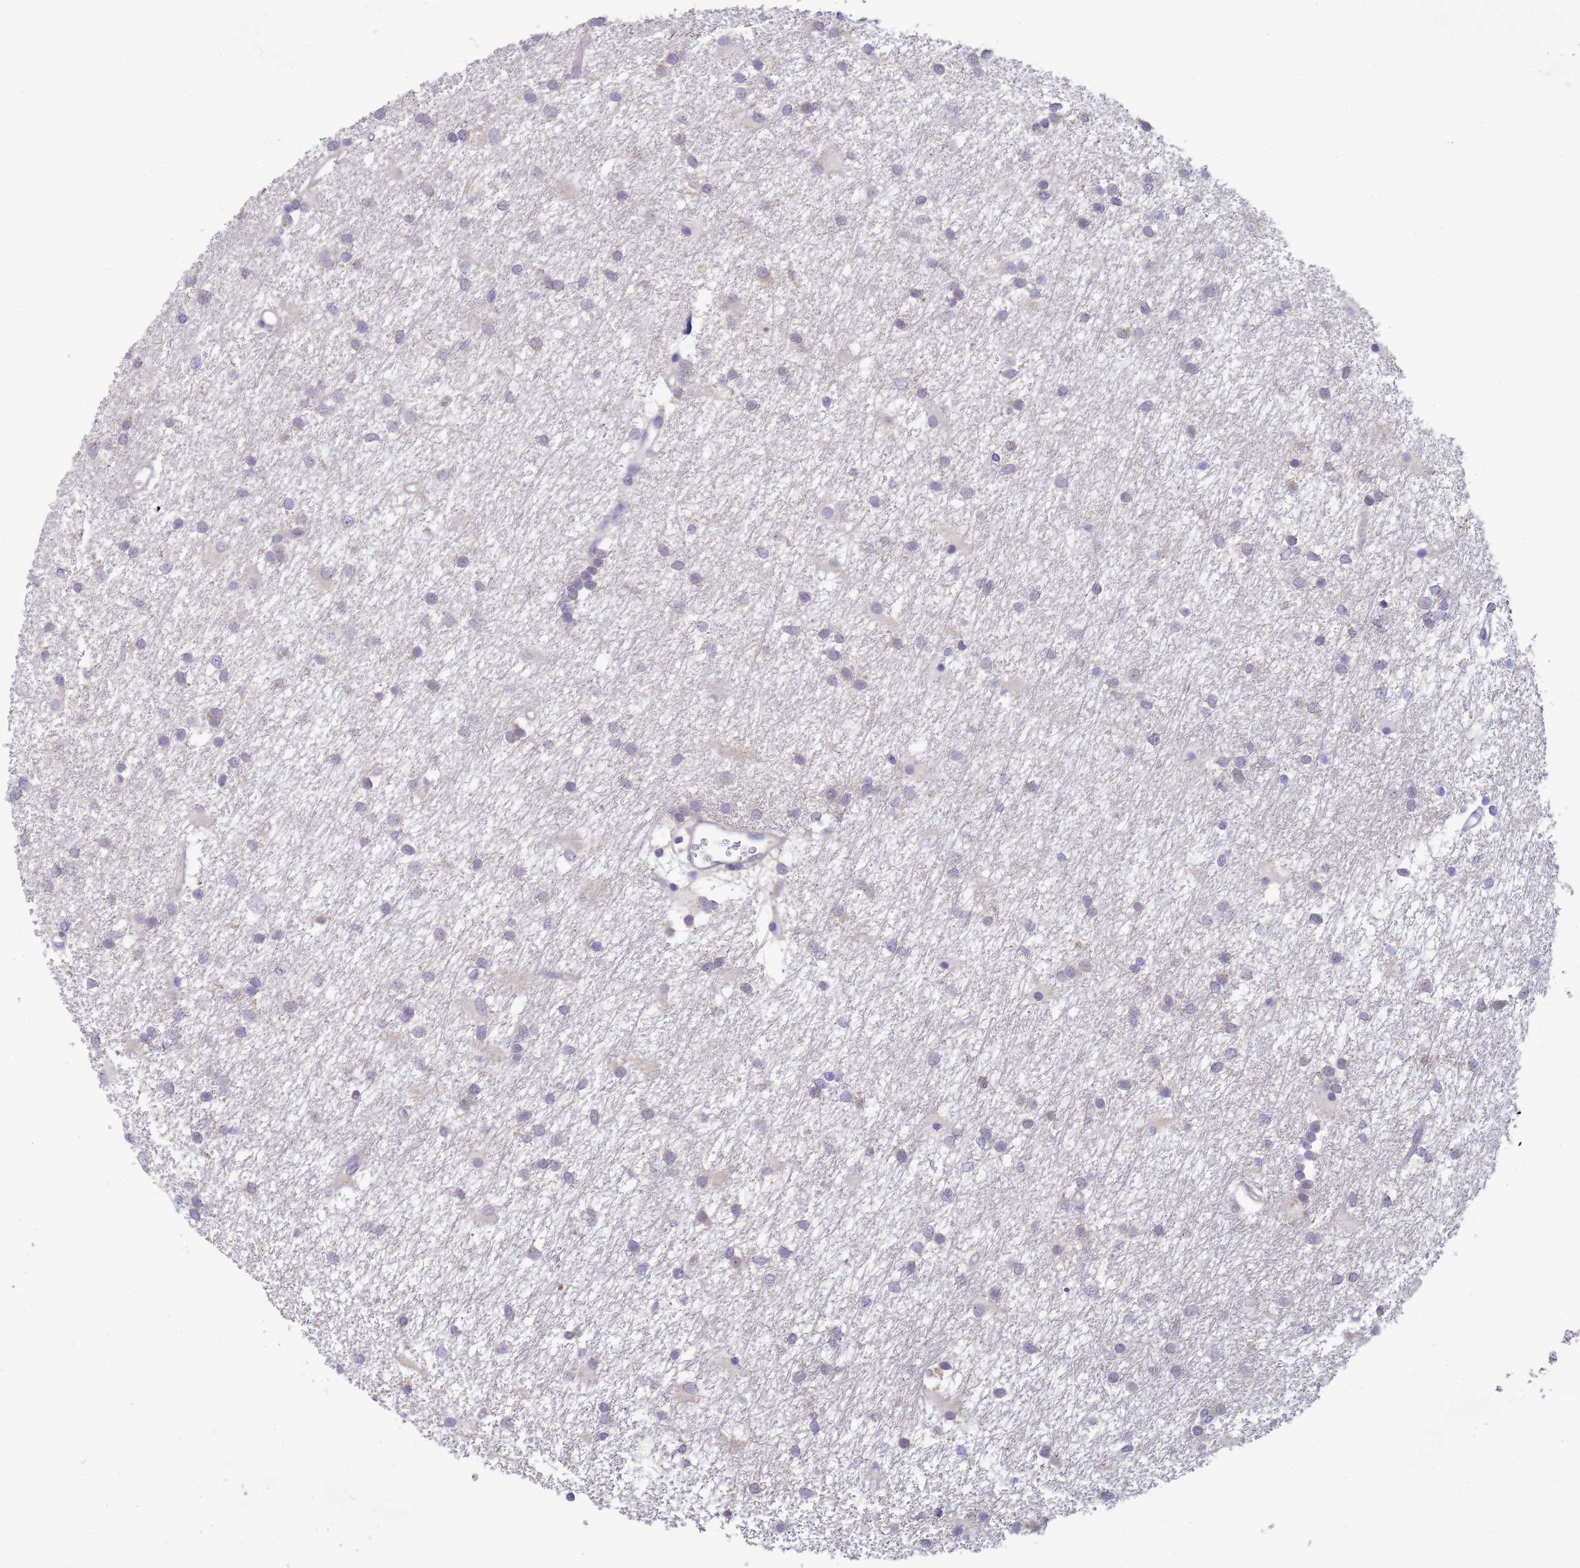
{"staining": {"intensity": "negative", "quantity": "none", "location": "none"}, "tissue": "glioma", "cell_type": "Tumor cells", "image_type": "cancer", "snomed": [{"axis": "morphology", "description": "Glioma, malignant, High grade"}, {"axis": "topography", "description": "Brain"}], "caption": "Glioma was stained to show a protein in brown. There is no significant staining in tumor cells. The staining is performed using DAB (3,3'-diaminobenzidine) brown chromogen with nuclei counter-stained in using hematoxylin.", "gene": "KLHL13", "patient": {"sex": "male", "age": 77}}